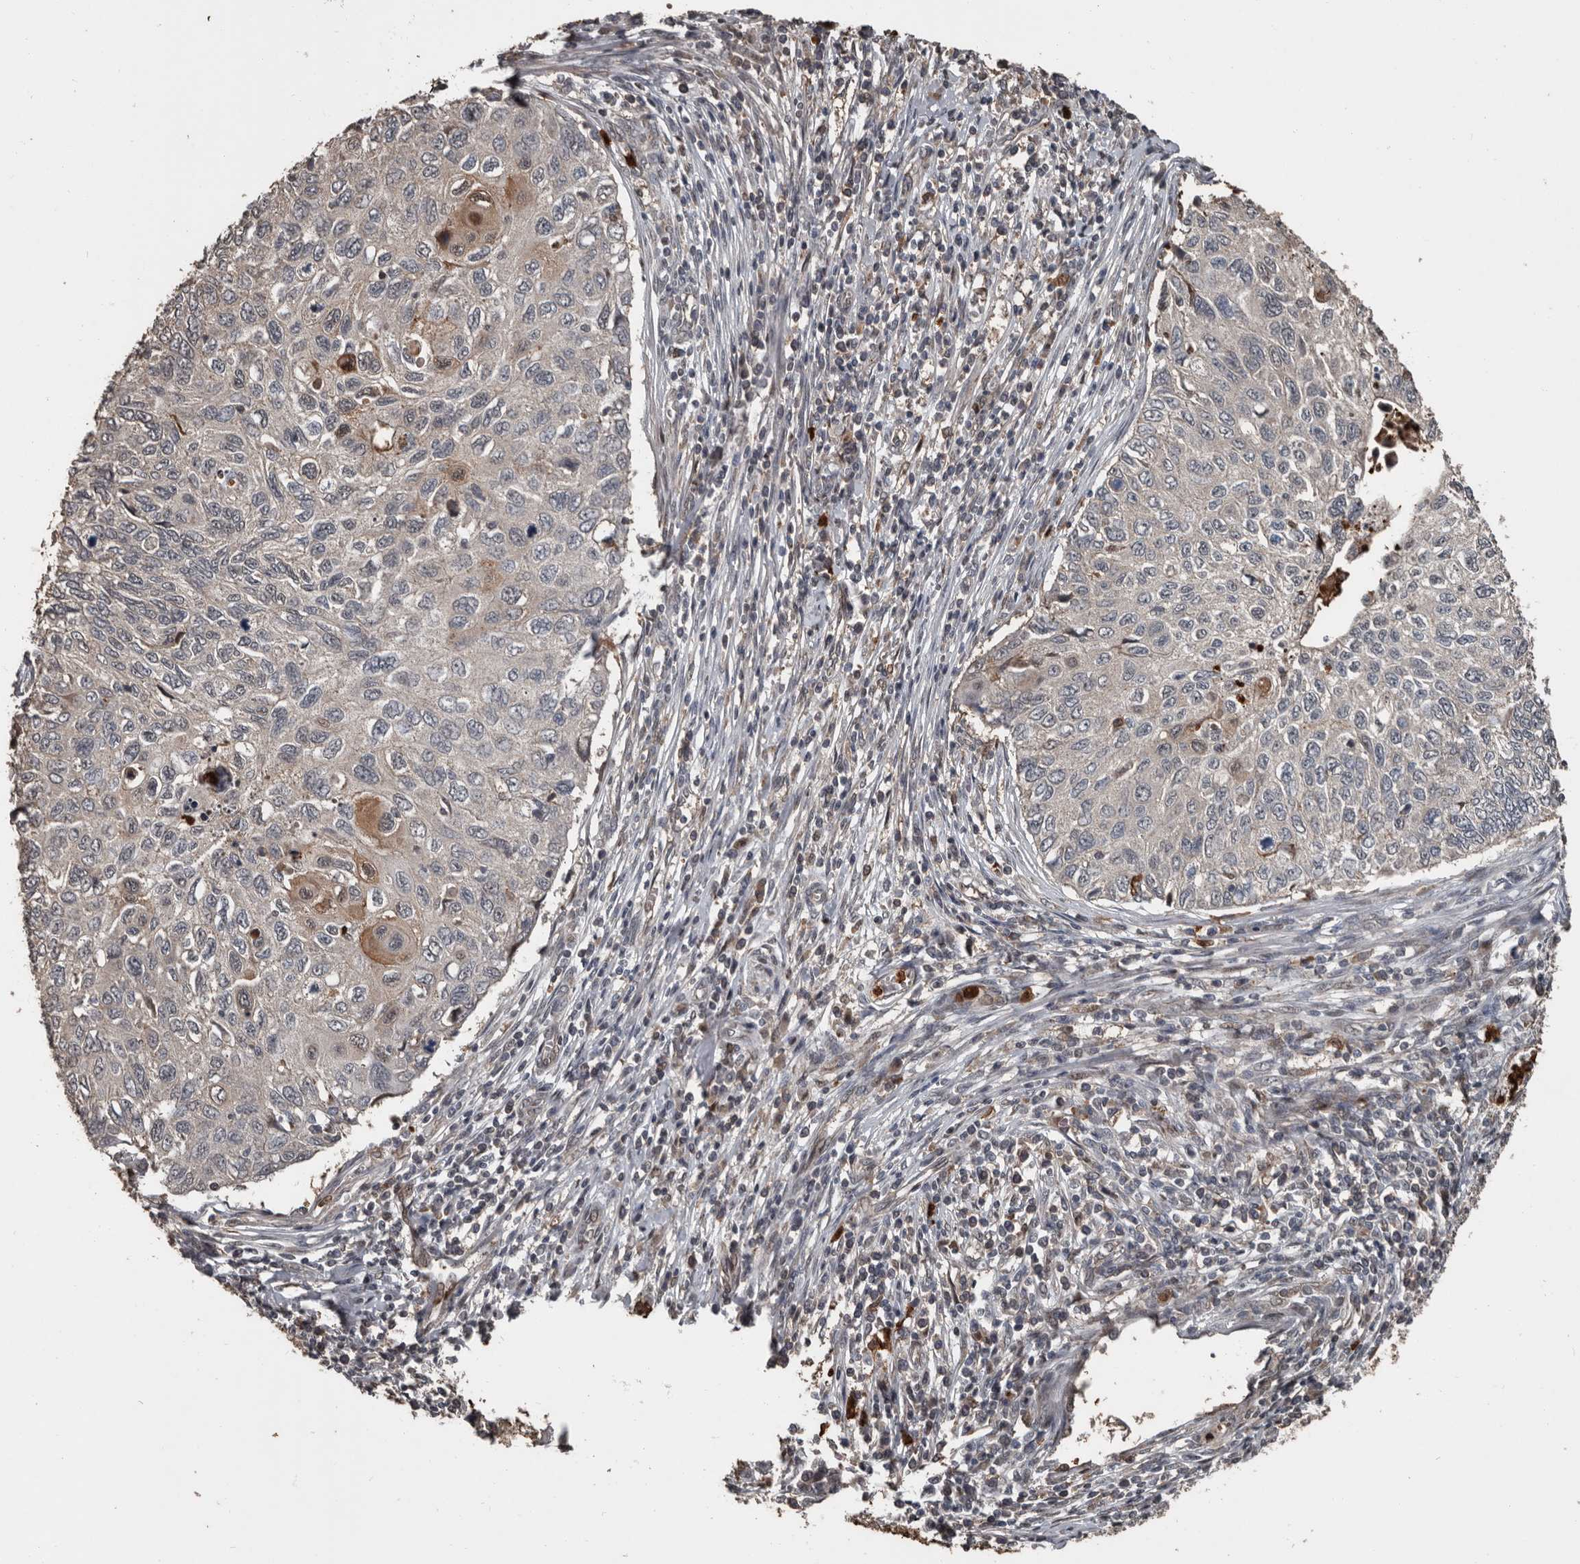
{"staining": {"intensity": "moderate", "quantity": "<25%", "location": "cytoplasmic/membranous,nuclear"}, "tissue": "cervical cancer", "cell_type": "Tumor cells", "image_type": "cancer", "snomed": [{"axis": "morphology", "description": "Squamous cell carcinoma, NOS"}, {"axis": "topography", "description": "Cervix"}], "caption": "Immunohistochemical staining of cervical squamous cell carcinoma shows low levels of moderate cytoplasmic/membranous and nuclear protein staining in approximately <25% of tumor cells.", "gene": "FSBP", "patient": {"sex": "female", "age": 70}}